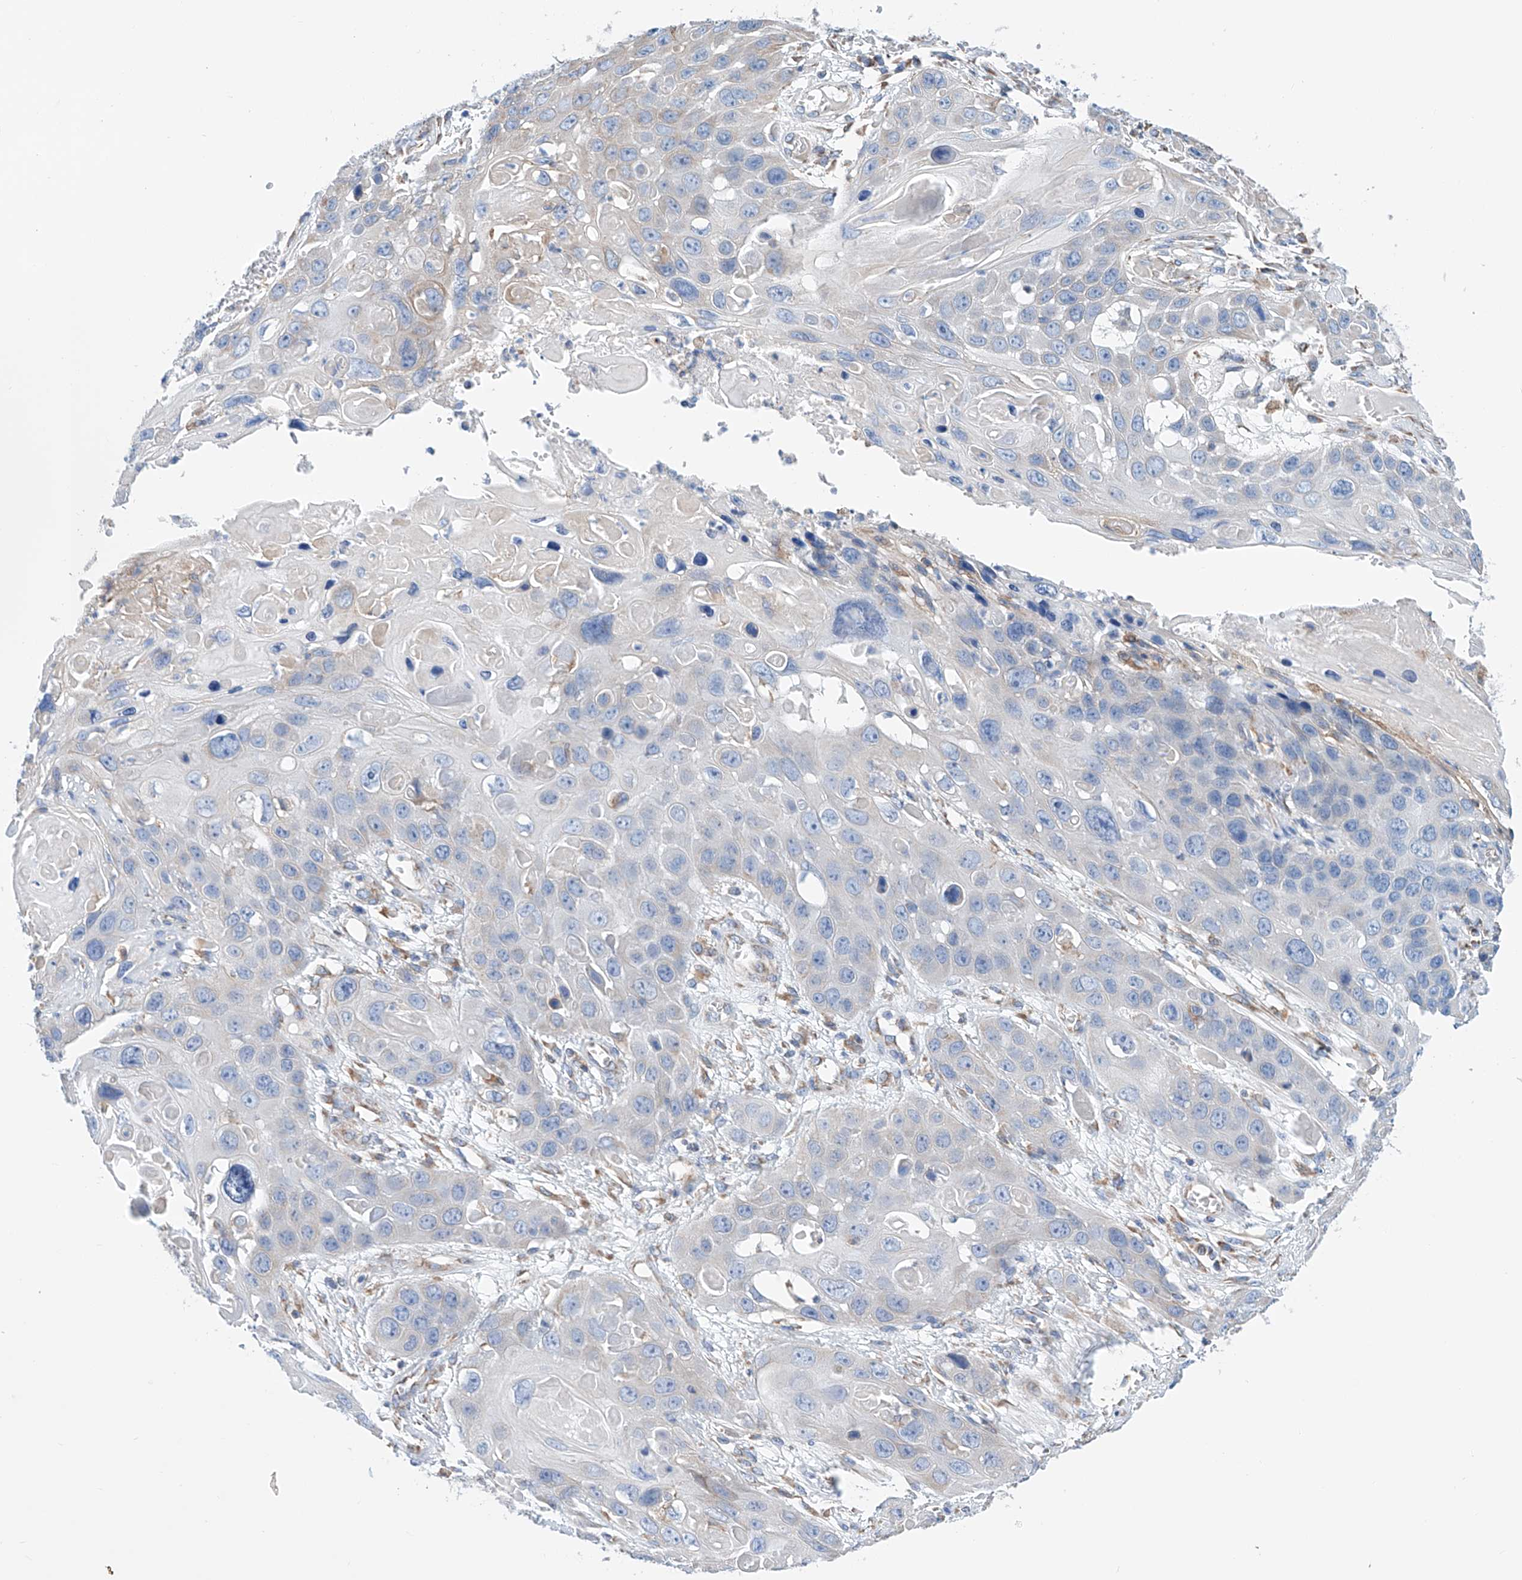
{"staining": {"intensity": "negative", "quantity": "none", "location": "none"}, "tissue": "skin cancer", "cell_type": "Tumor cells", "image_type": "cancer", "snomed": [{"axis": "morphology", "description": "Squamous cell carcinoma, NOS"}, {"axis": "topography", "description": "Skin"}], "caption": "Micrograph shows no significant protein expression in tumor cells of skin cancer (squamous cell carcinoma). (Brightfield microscopy of DAB immunohistochemistry at high magnification).", "gene": "MAD2L1", "patient": {"sex": "male", "age": 55}}